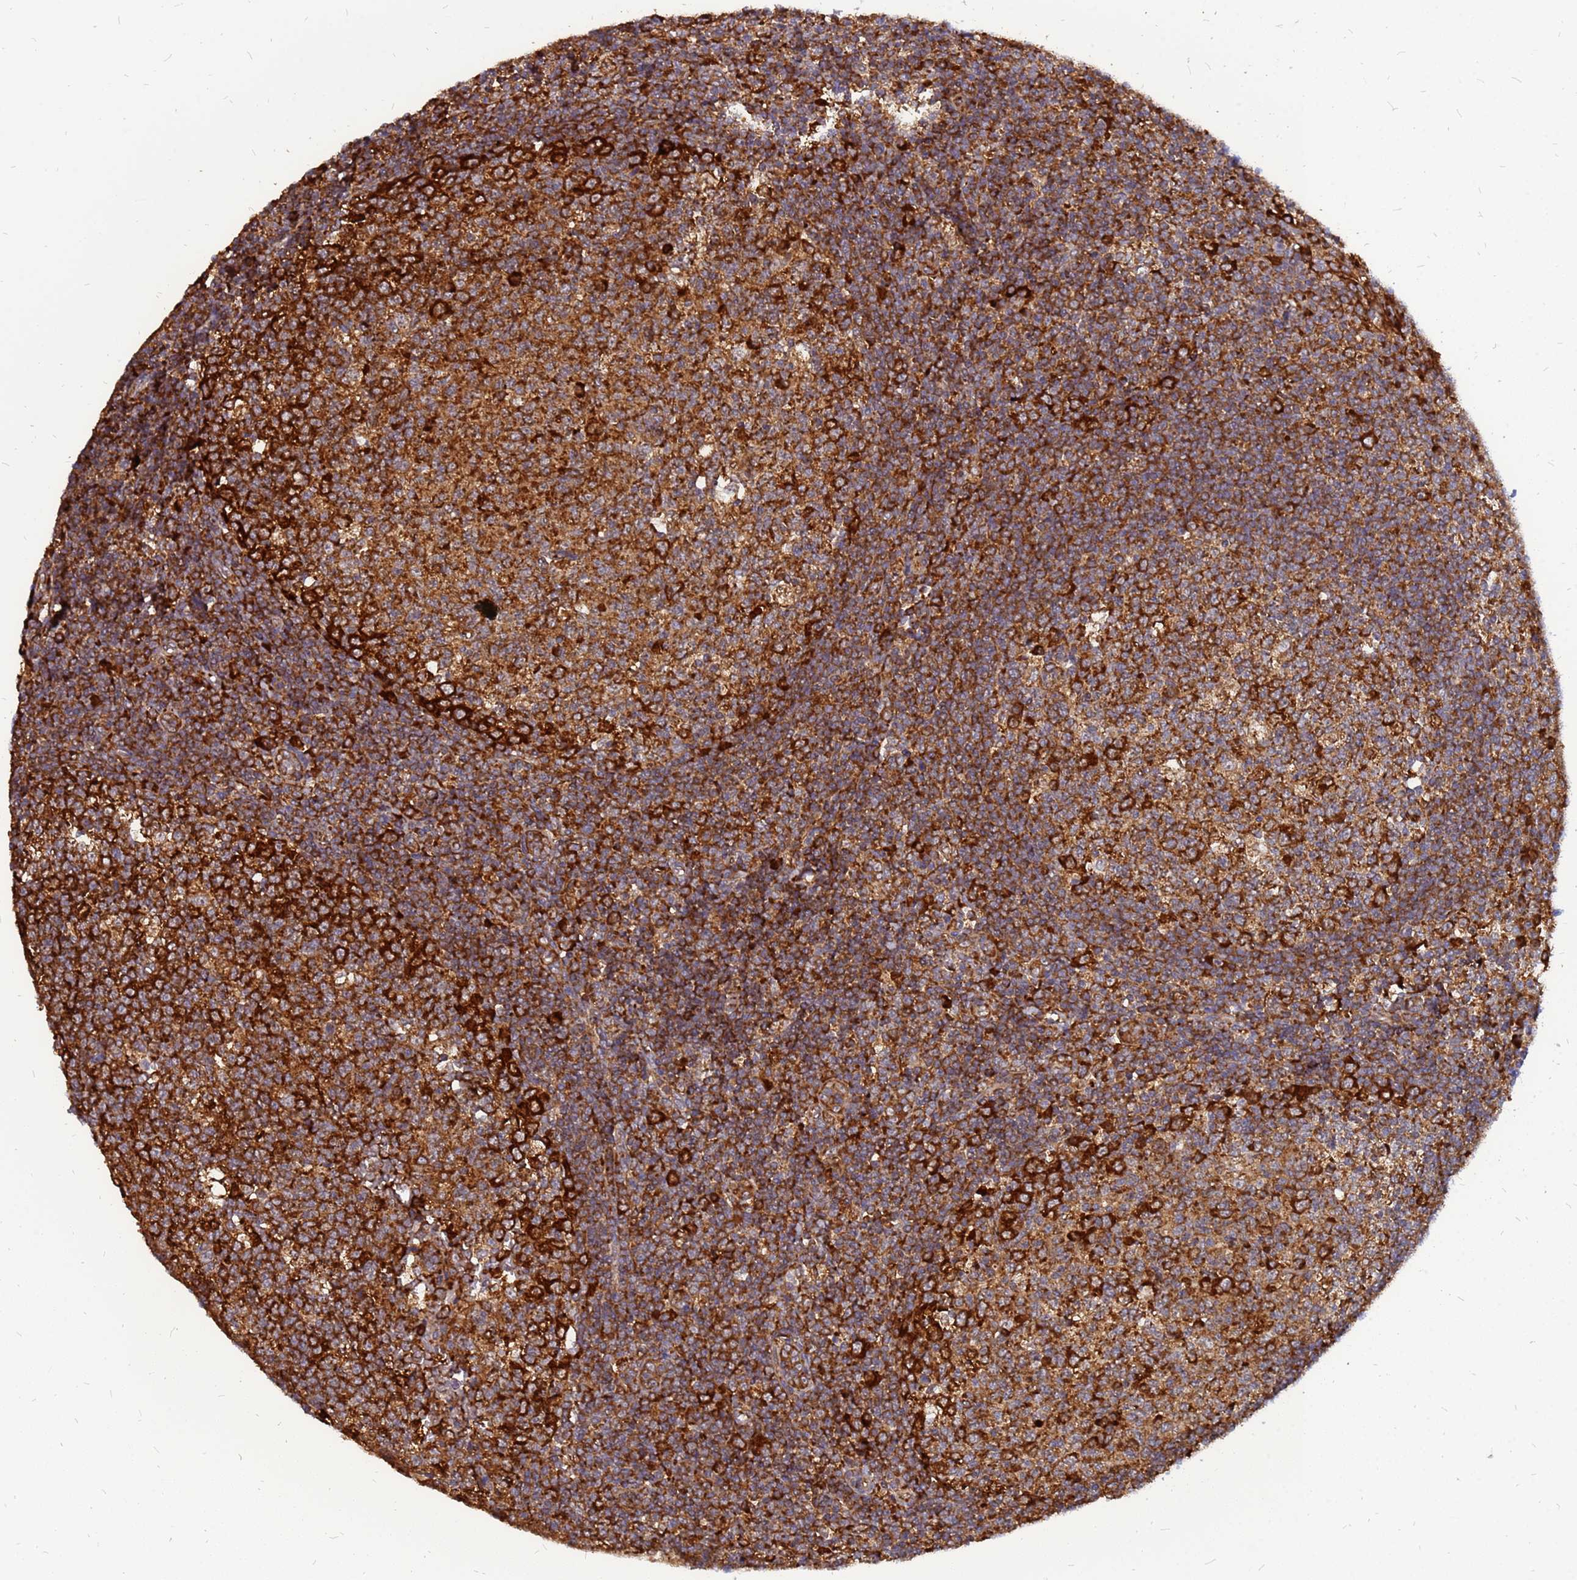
{"staining": {"intensity": "strong", "quantity": ">75%", "location": "cytoplasmic/membranous"}, "tissue": "tonsil", "cell_type": "Germinal center cells", "image_type": "normal", "snomed": [{"axis": "morphology", "description": "Normal tissue, NOS"}, {"axis": "topography", "description": "Tonsil"}], "caption": "IHC of benign human tonsil shows high levels of strong cytoplasmic/membranous expression in about >75% of germinal center cells. The protein of interest is shown in brown color, while the nuclei are stained blue.", "gene": "RPL8", "patient": {"sex": "female", "age": 19}}